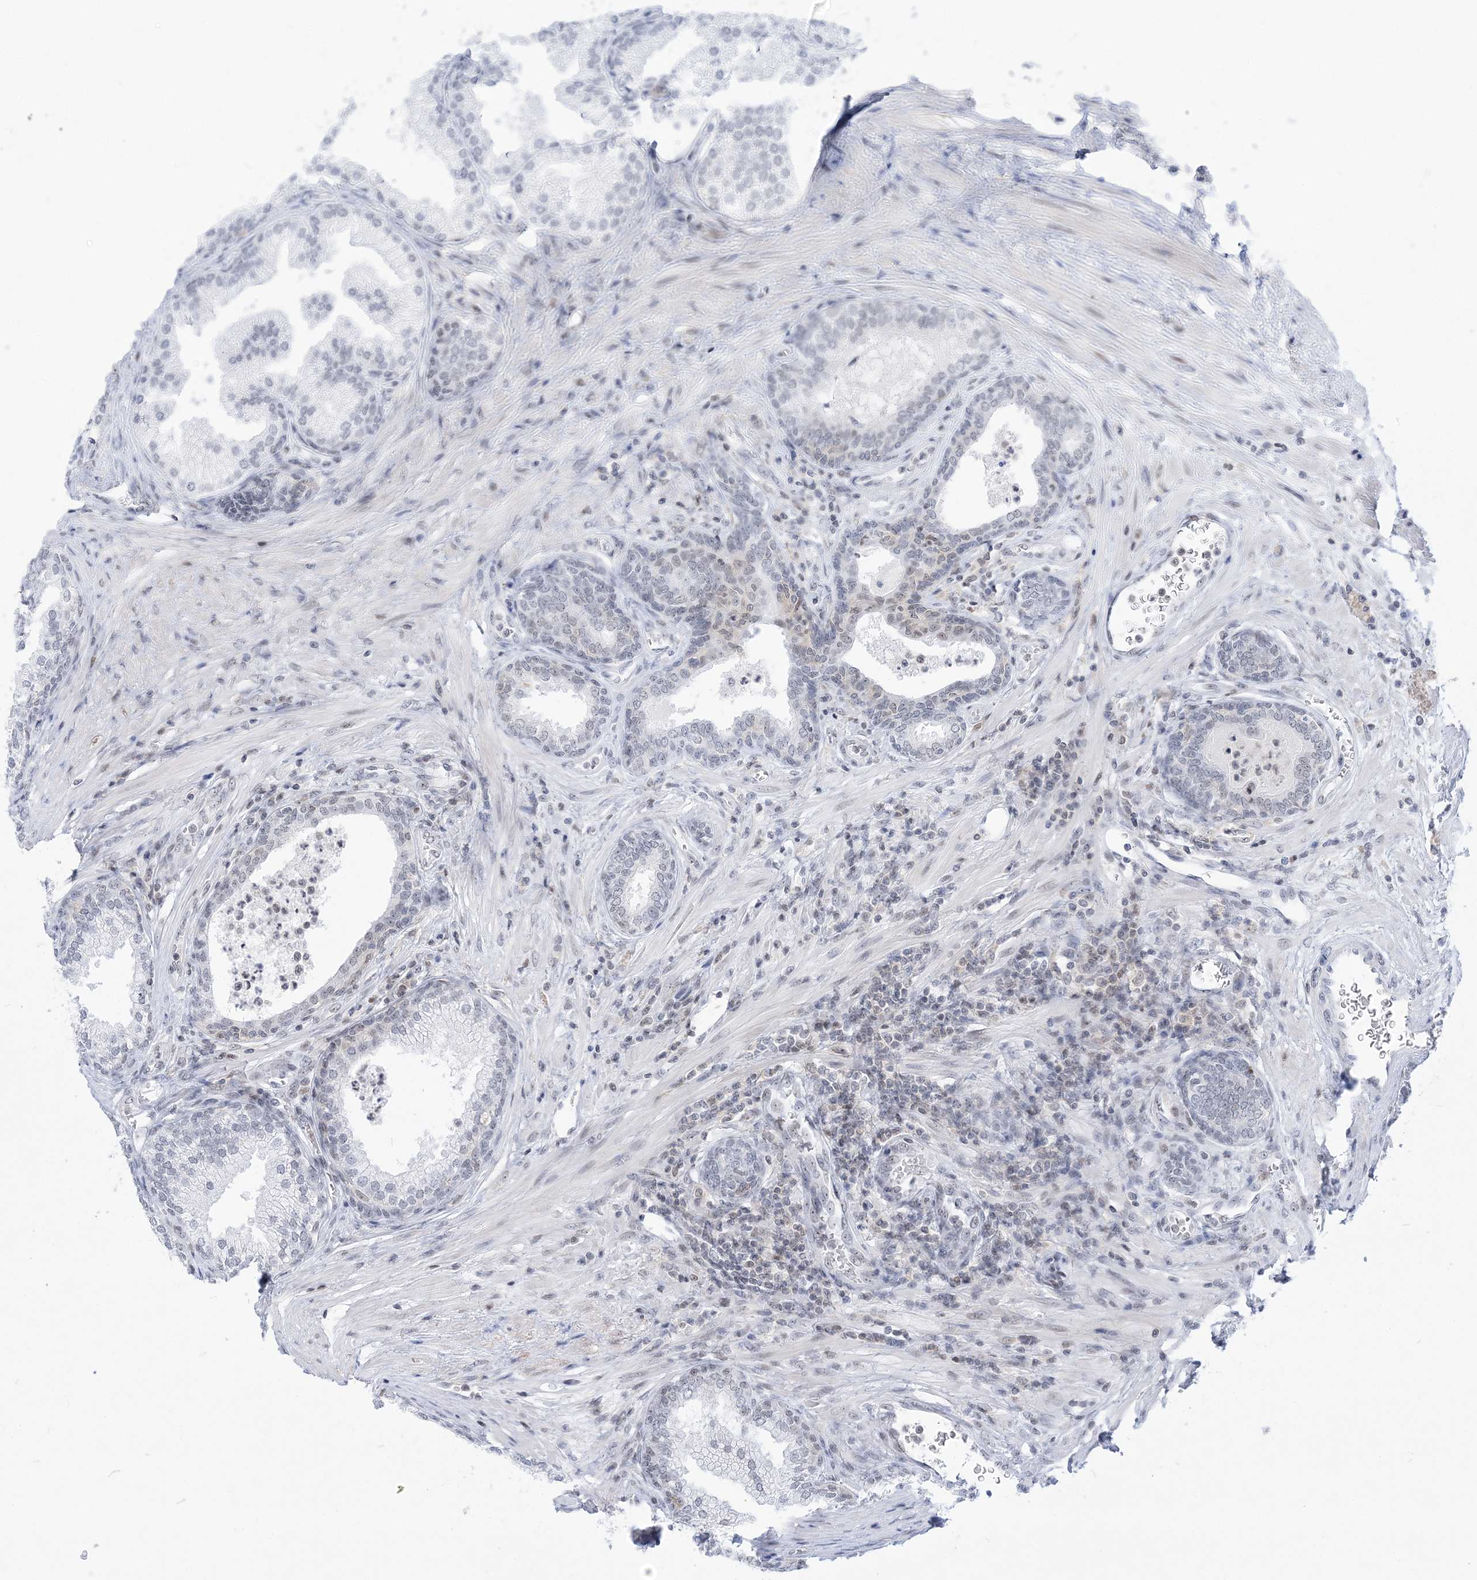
{"staining": {"intensity": "negative", "quantity": "none", "location": "none"}, "tissue": "prostate", "cell_type": "Glandular cells", "image_type": "normal", "snomed": [{"axis": "morphology", "description": "Normal tissue, NOS"}, {"axis": "topography", "description": "Prostate"}], "caption": "Immunohistochemical staining of benign prostate reveals no significant positivity in glandular cells.", "gene": "DDX21", "patient": {"sex": "male", "age": 76}}